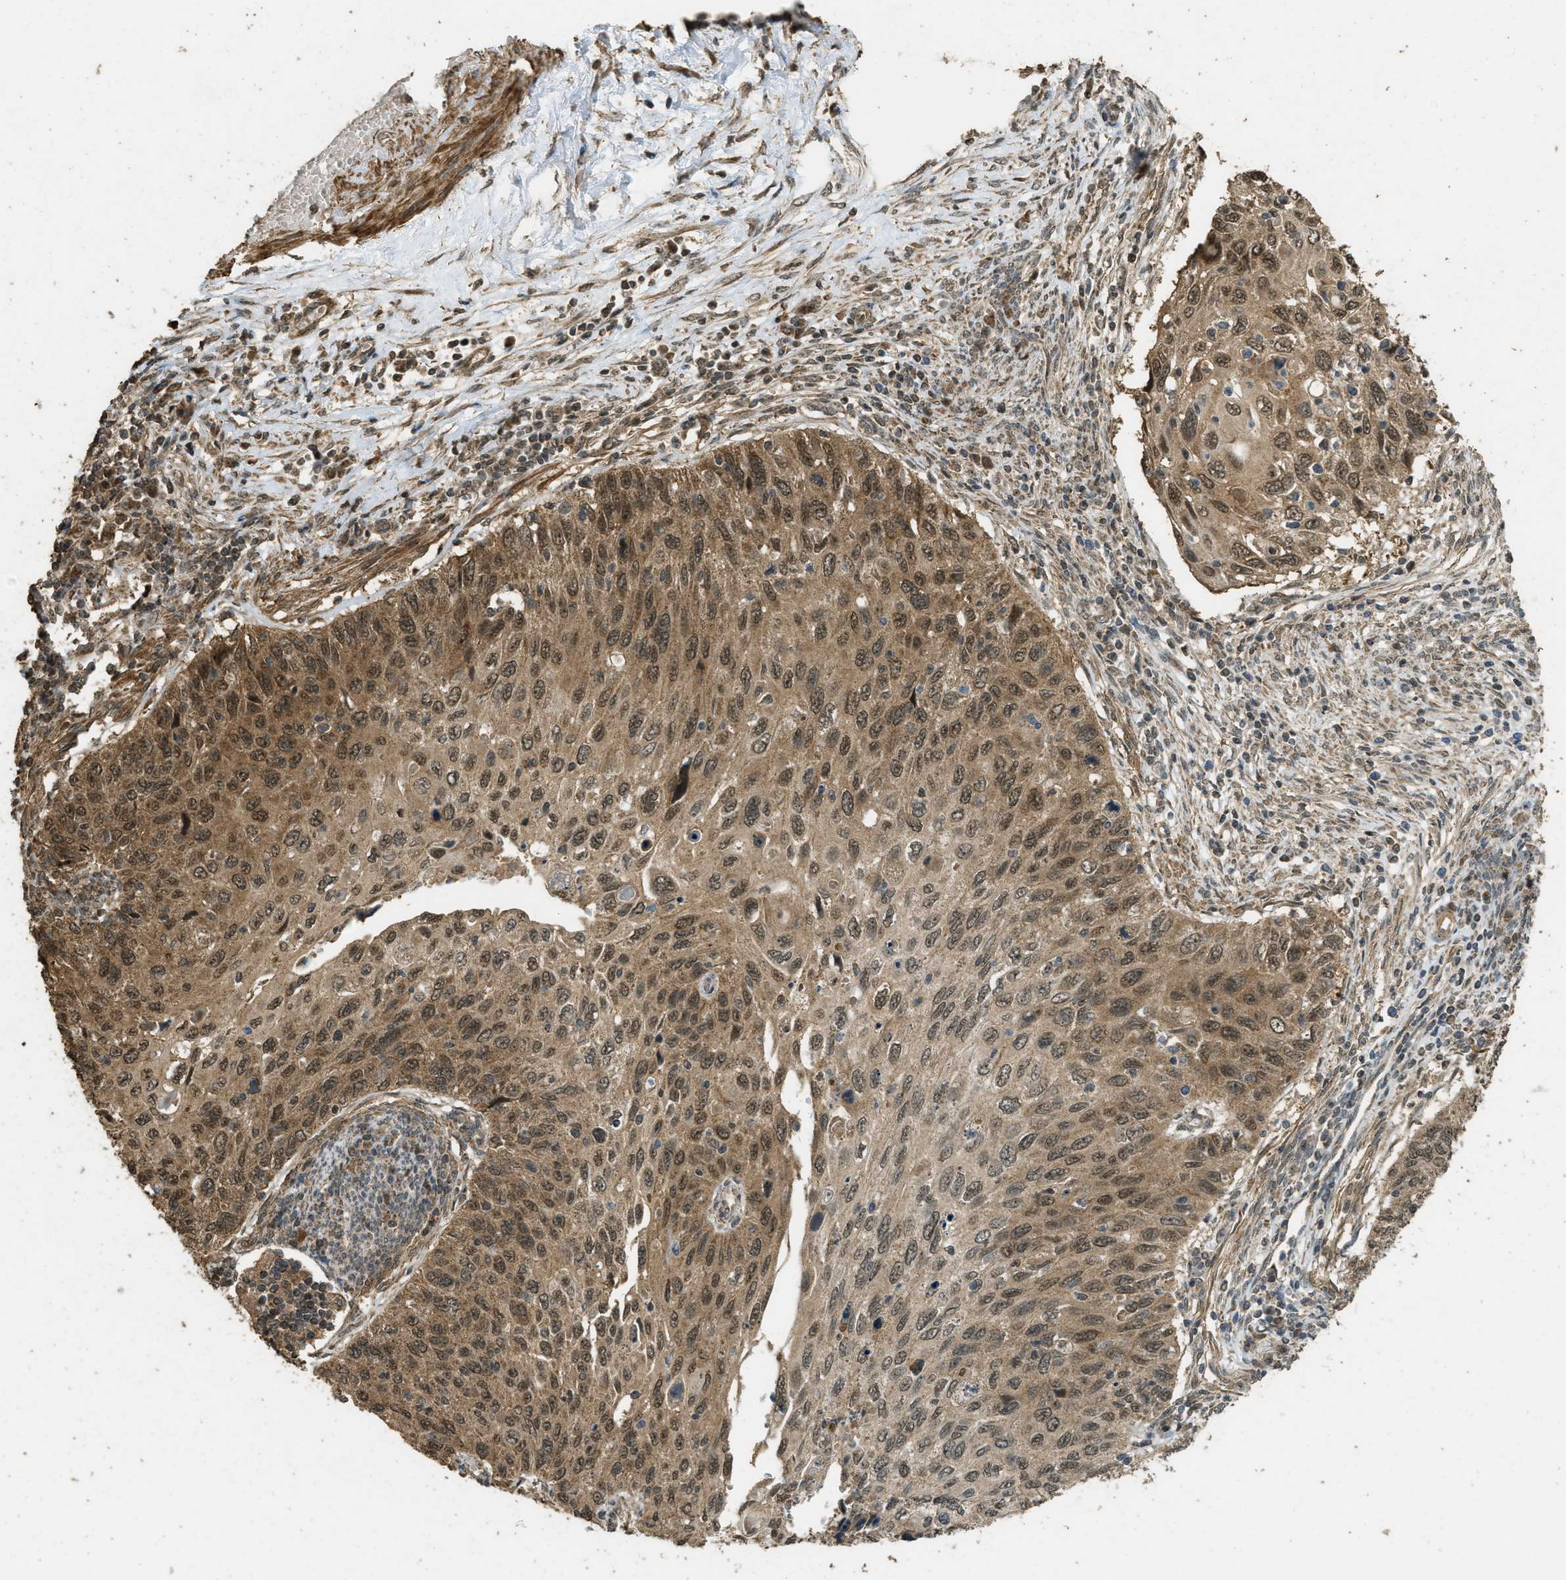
{"staining": {"intensity": "moderate", "quantity": ">75%", "location": "cytoplasmic/membranous,nuclear"}, "tissue": "cervical cancer", "cell_type": "Tumor cells", "image_type": "cancer", "snomed": [{"axis": "morphology", "description": "Squamous cell carcinoma, NOS"}, {"axis": "topography", "description": "Cervix"}], "caption": "This image displays squamous cell carcinoma (cervical) stained with immunohistochemistry to label a protein in brown. The cytoplasmic/membranous and nuclear of tumor cells show moderate positivity for the protein. Nuclei are counter-stained blue.", "gene": "CTPS1", "patient": {"sex": "female", "age": 70}}